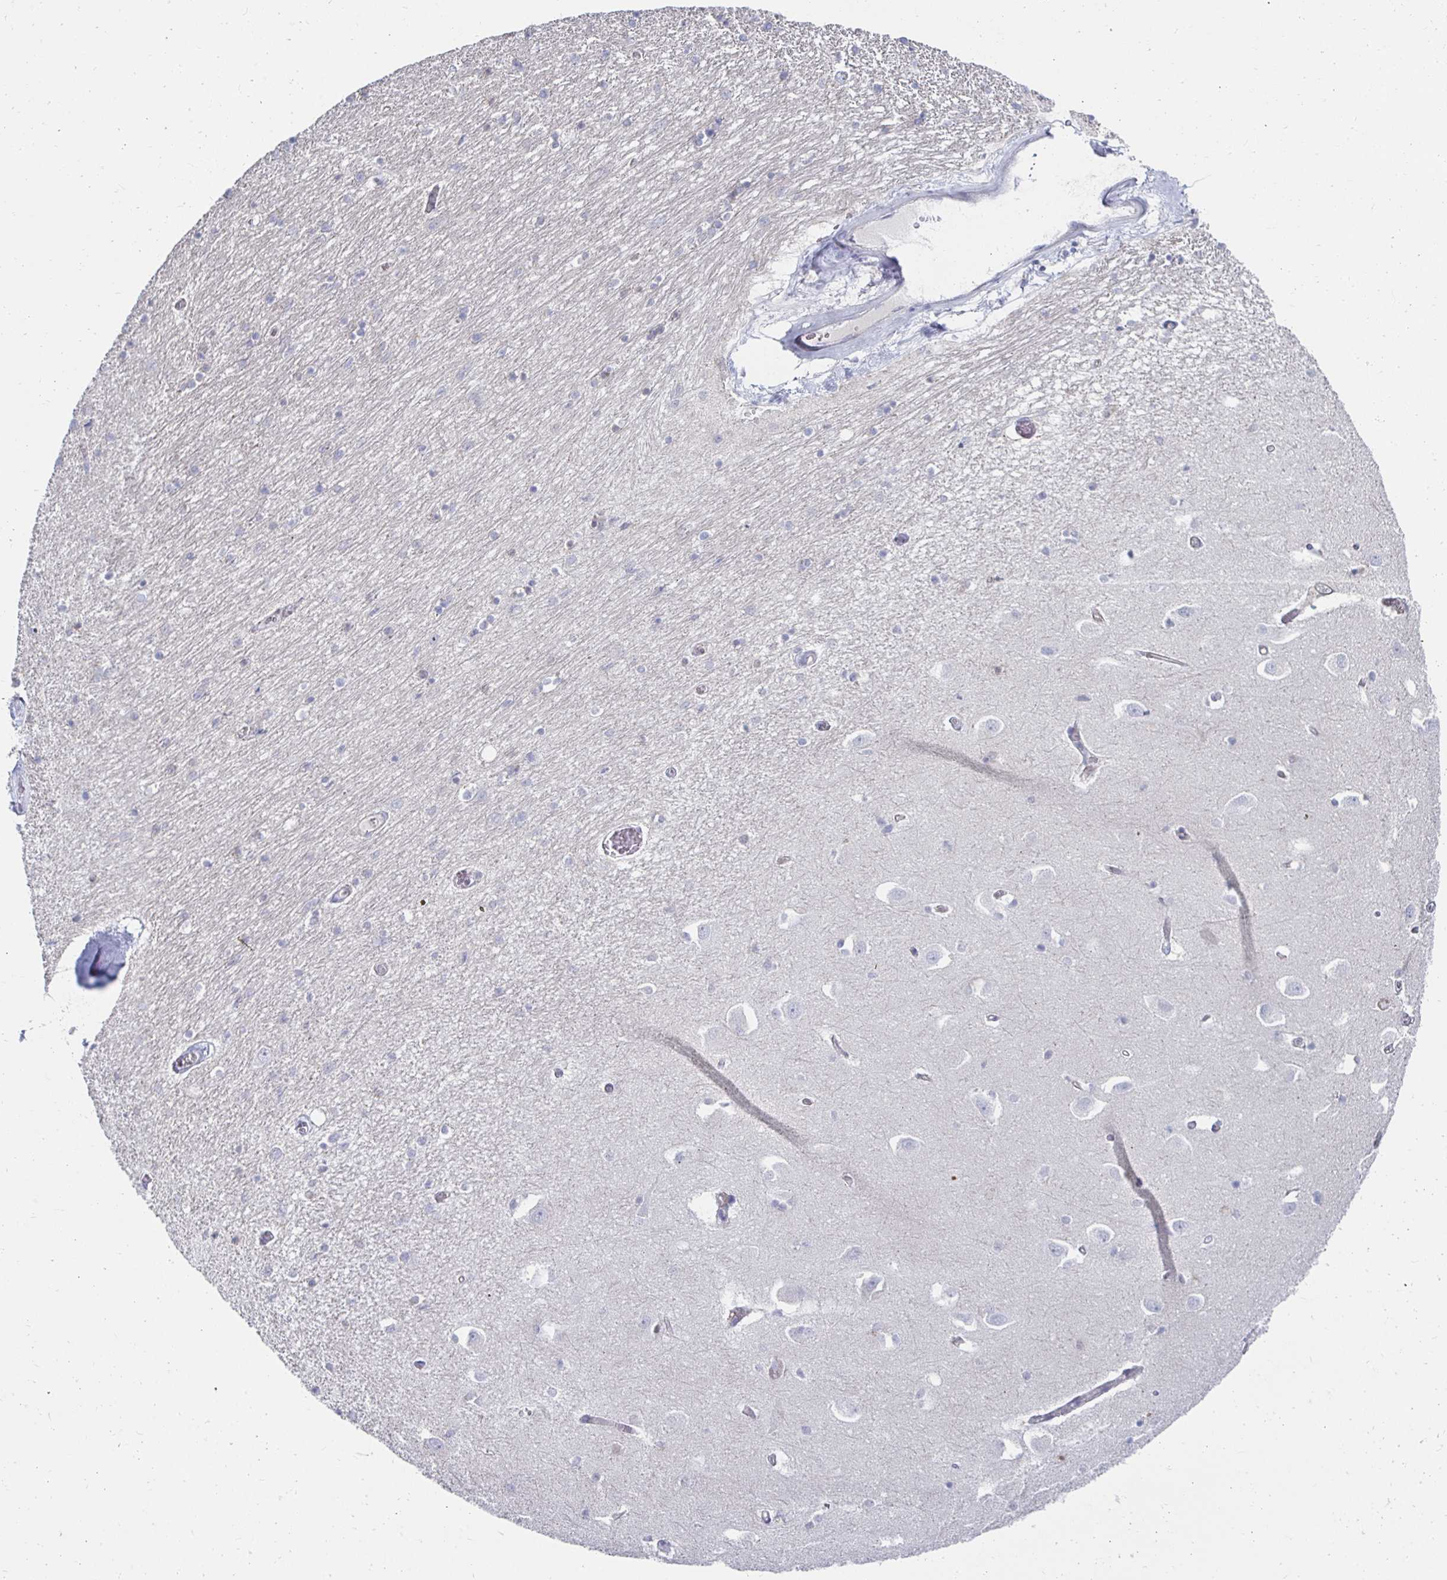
{"staining": {"intensity": "negative", "quantity": "none", "location": "none"}, "tissue": "caudate", "cell_type": "Glial cells", "image_type": "normal", "snomed": [{"axis": "morphology", "description": "Normal tissue, NOS"}, {"axis": "topography", "description": "Lateral ventricle wall"}, {"axis": "topography", "description": "Hippocampus"}], "caption": "Immunohistochemistry (IHC) micrograph of benign caudate stained for a protein (brown), which demonstrates no positivity in glial cells. The staining is performed using DAB (3,3'-diaminobenzidine) brown chromogen with nuclei counter-stained in using hematoxylin.", "gene": "NOCT", "patient": {"sex": "female", "age": 63}}